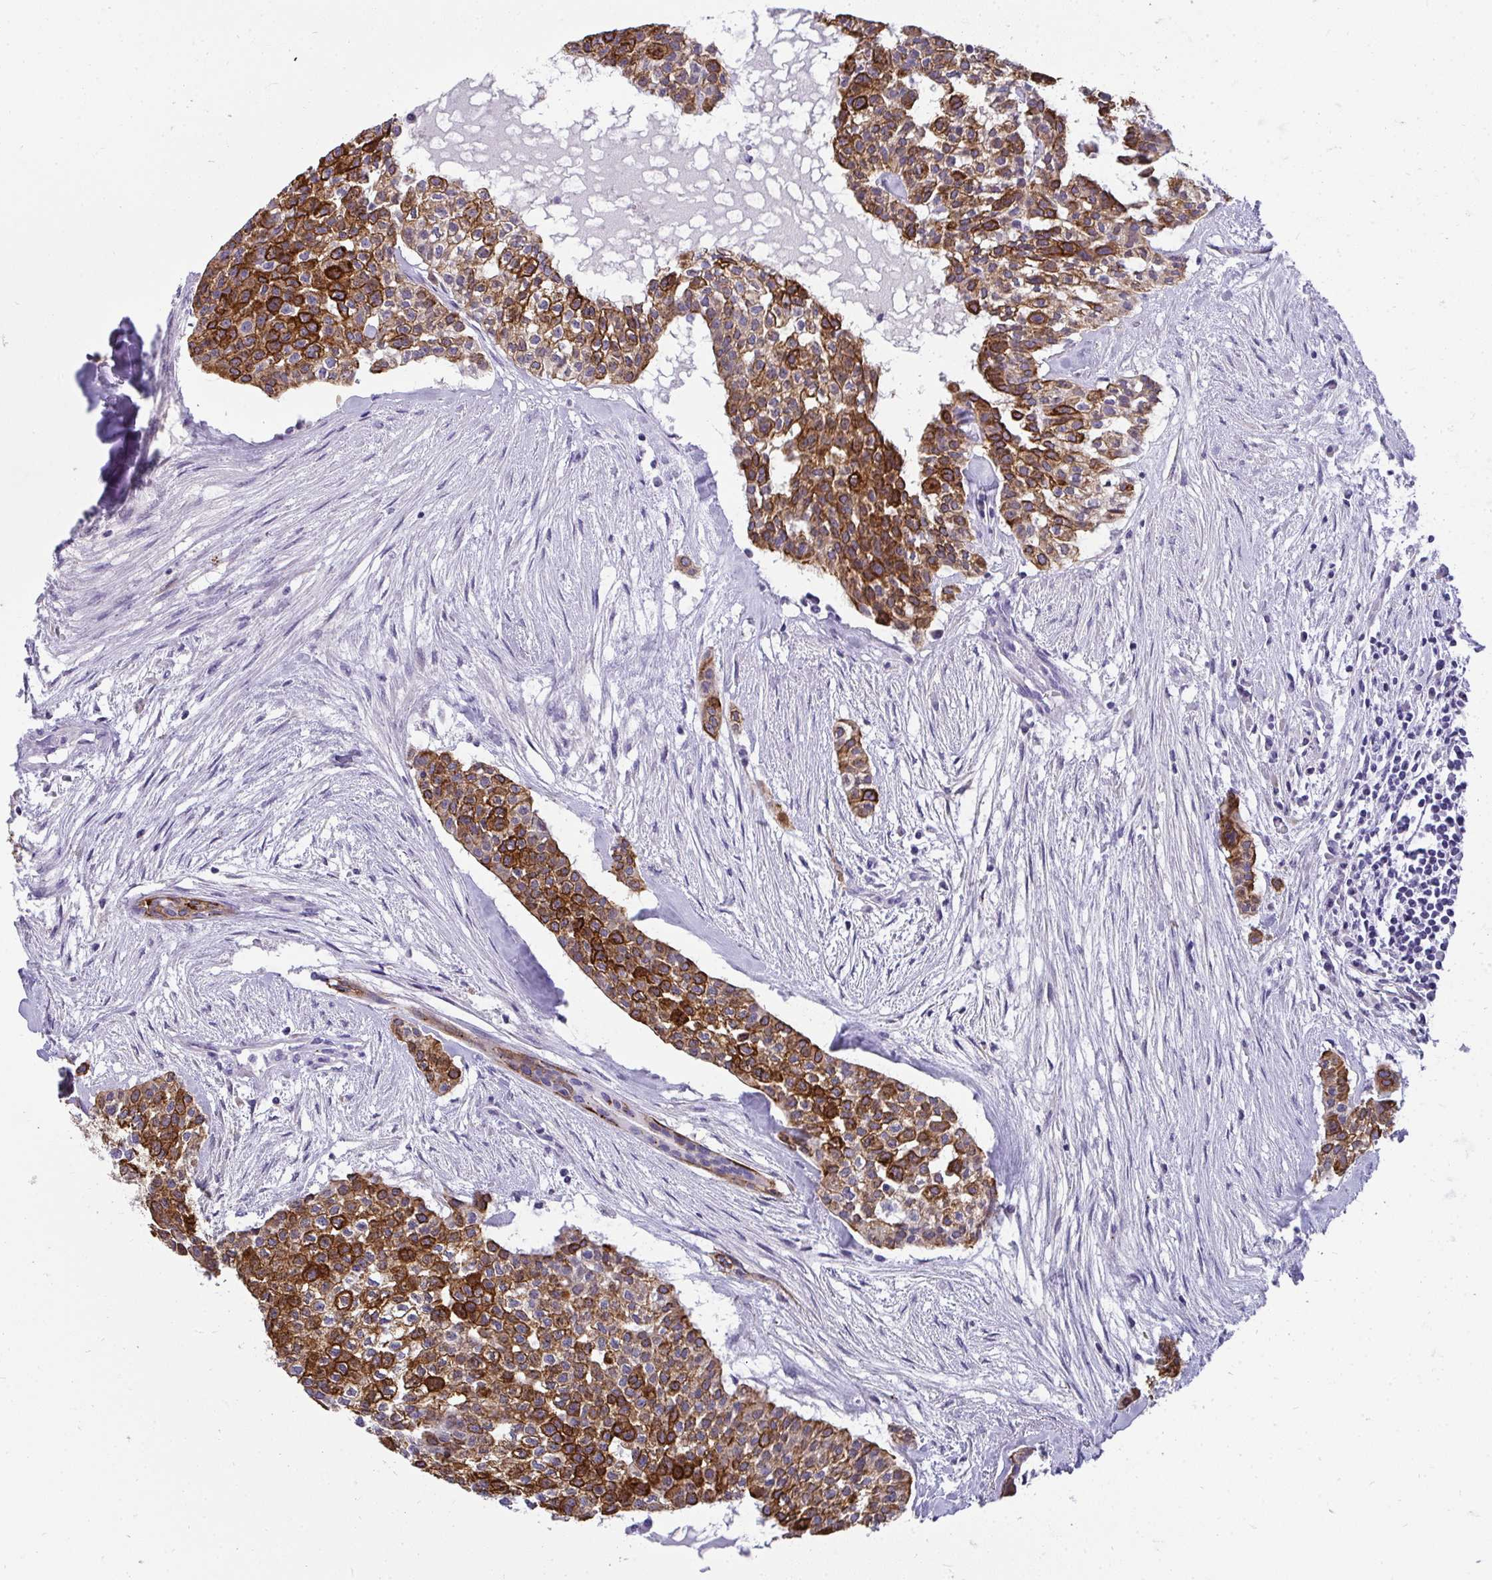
{"staining": {"intensity": "moderate", "quantity": ">75%", "location": "cytoplasmic/membranous"}, "tissue": "head and neck cancer", "cell_type": "Tumor cells", "image_type": "cancer", "snomed": [{"axis": "morphology", "description": "Adenocarcinoma, NOS"}, {"axis": "topography", "description": "Head-Neck"}], "caption": "Protein staining of head and neck cancer tissue reveals moderate cytoplasmic/membranous staining in about >75% of tumor cells. Nuclei are stained in blue.", "gene": "AK5", "patient": {"sex": "male", "age": 81}}